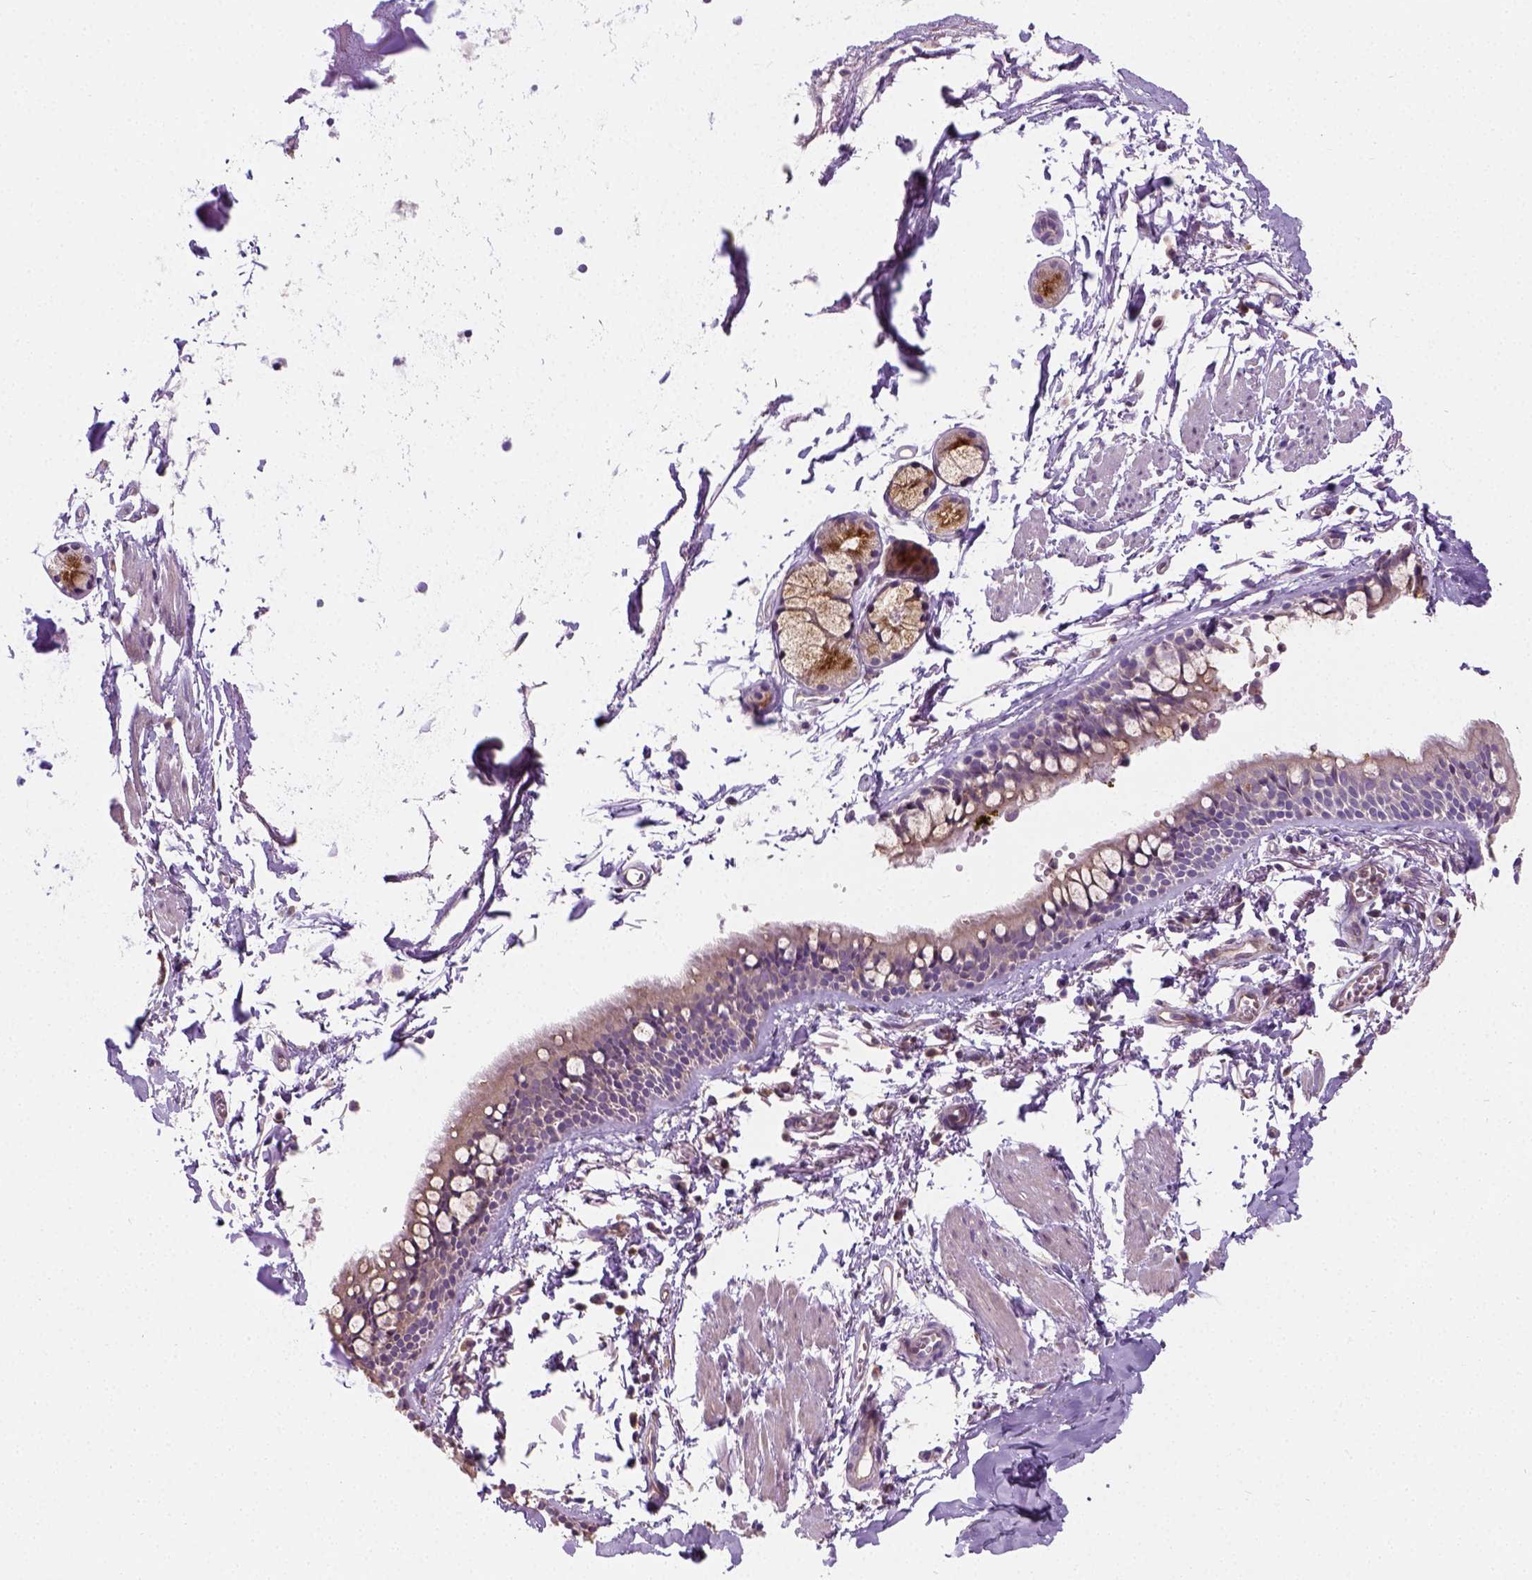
{"staining": {"intensity": "weak", "quantity": ">75%", "location": "cytoplasmic/membranous"}, "tissue": "bronchus", "cell_type": "Respiratory epithelial cells", "image_type": "normal", "snomed": [{"axis": "morphology", "description": "Normal tissue, NOS"}, {"axis": "topography", "description": "Bronchus"}], "caption": "This histopathology image reveals benign bronchus stained with IHC to label a protein in brown. The cytoplasmic/membranous of respiratory epithelial cells show weak positivity for the protein. Nuclei are counter-stained blue.", "gene": "CRACR2A", "patient": {"sex": "female", "age": 59}}